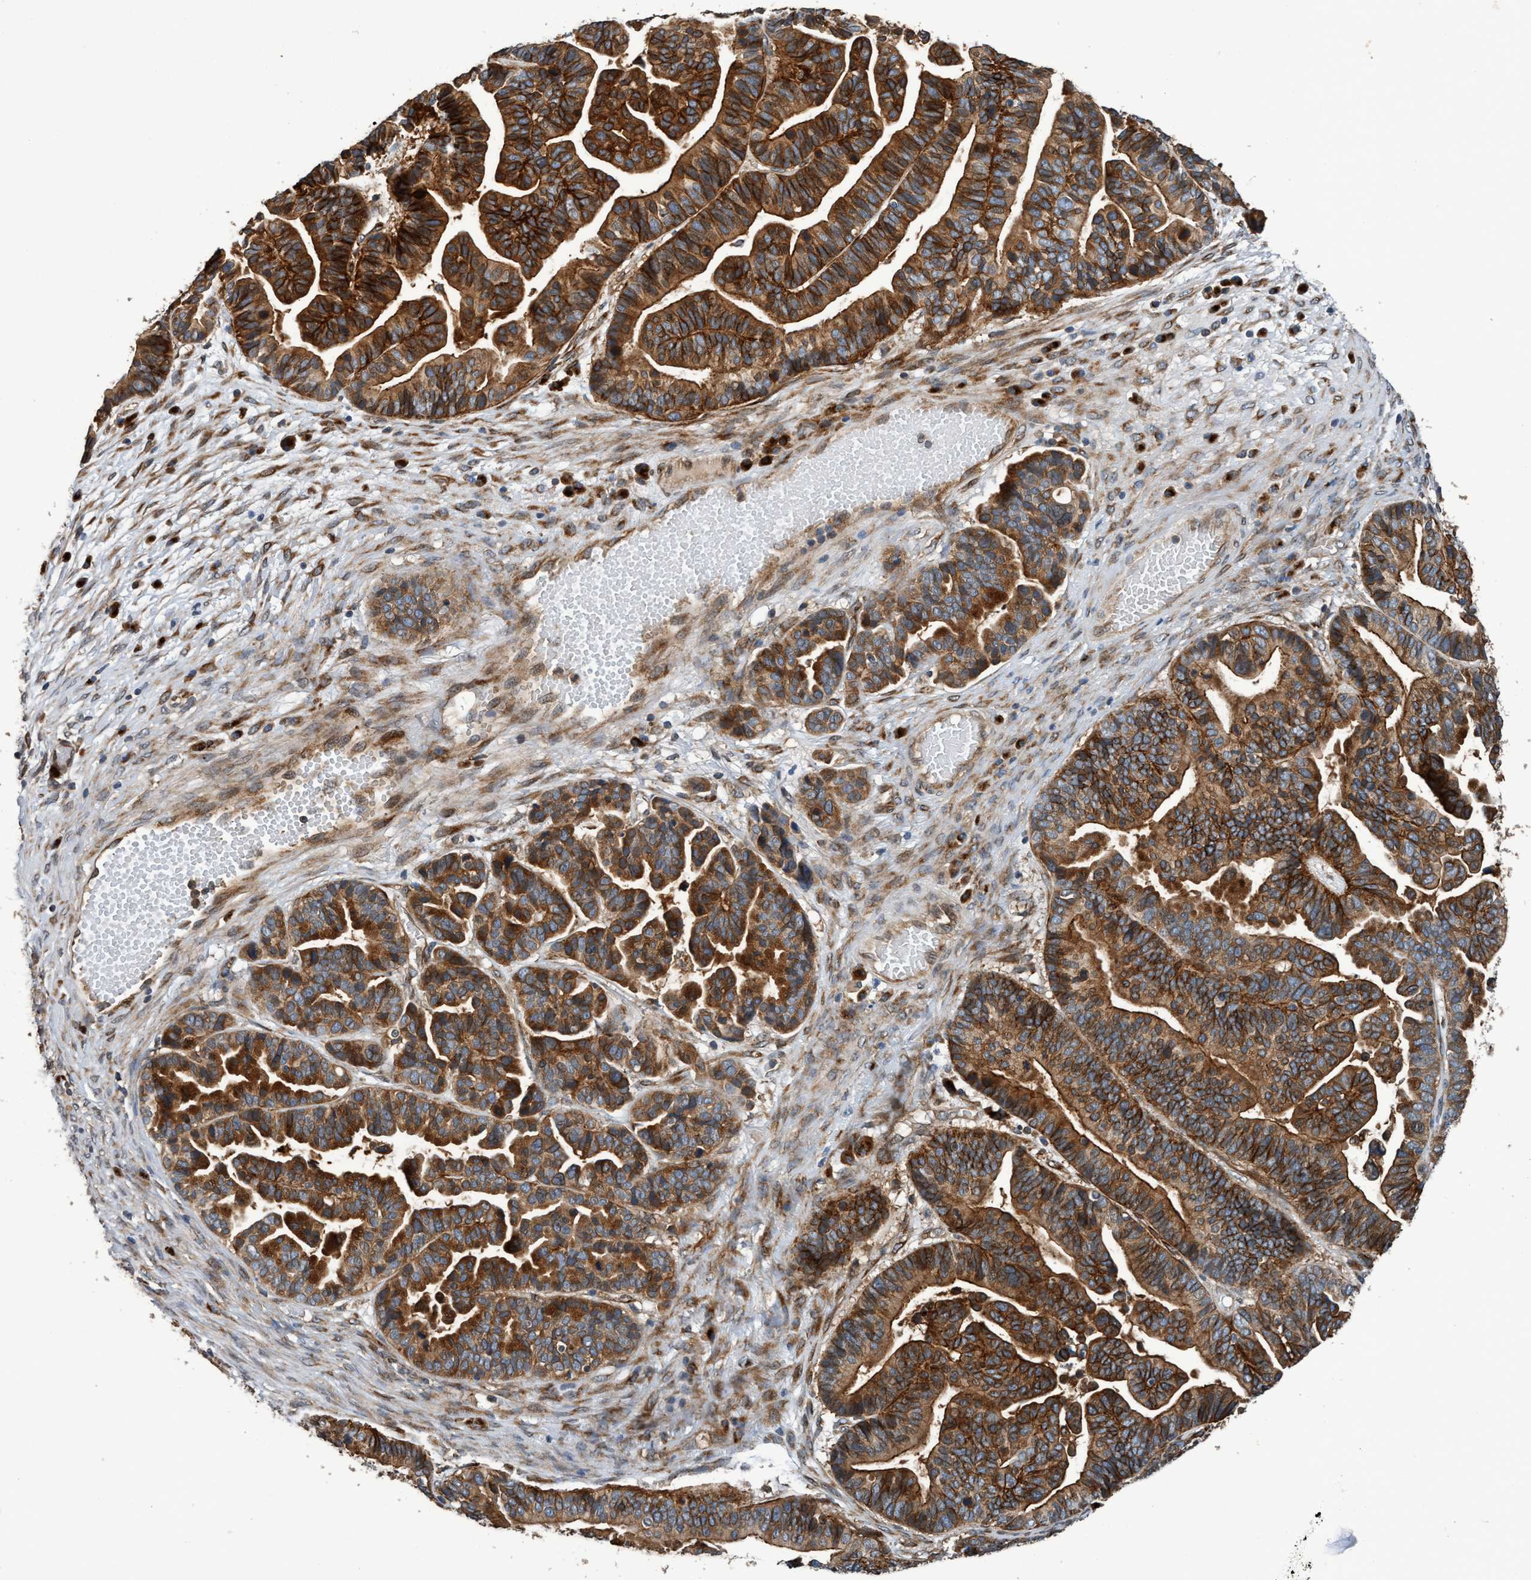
{"staining": {"intensity": "strong", "quantity": ">75%", "location": "cytoplasmic/membranous"}, "tissue": "ovarian cancer", "cell_type": "Tumor cells", "image_type": "cancer", "snomed": [{"axis": "morphology", "description": "Cystadenocarcinoma, serous, NOS"}, {"axis": "topography", "description": "Ovary"}], "caption": "Protein expression analysis of serous cystadenocarcinoma (ovarian) demonstrates strong cytoplasmic/membranous positivity in about >75% of tumor cells. (DAB IHC, brown staining for protein, blue staining for nuclei).", "gene": "MACC1", "patient": {"sex": "female", "age": 56}}